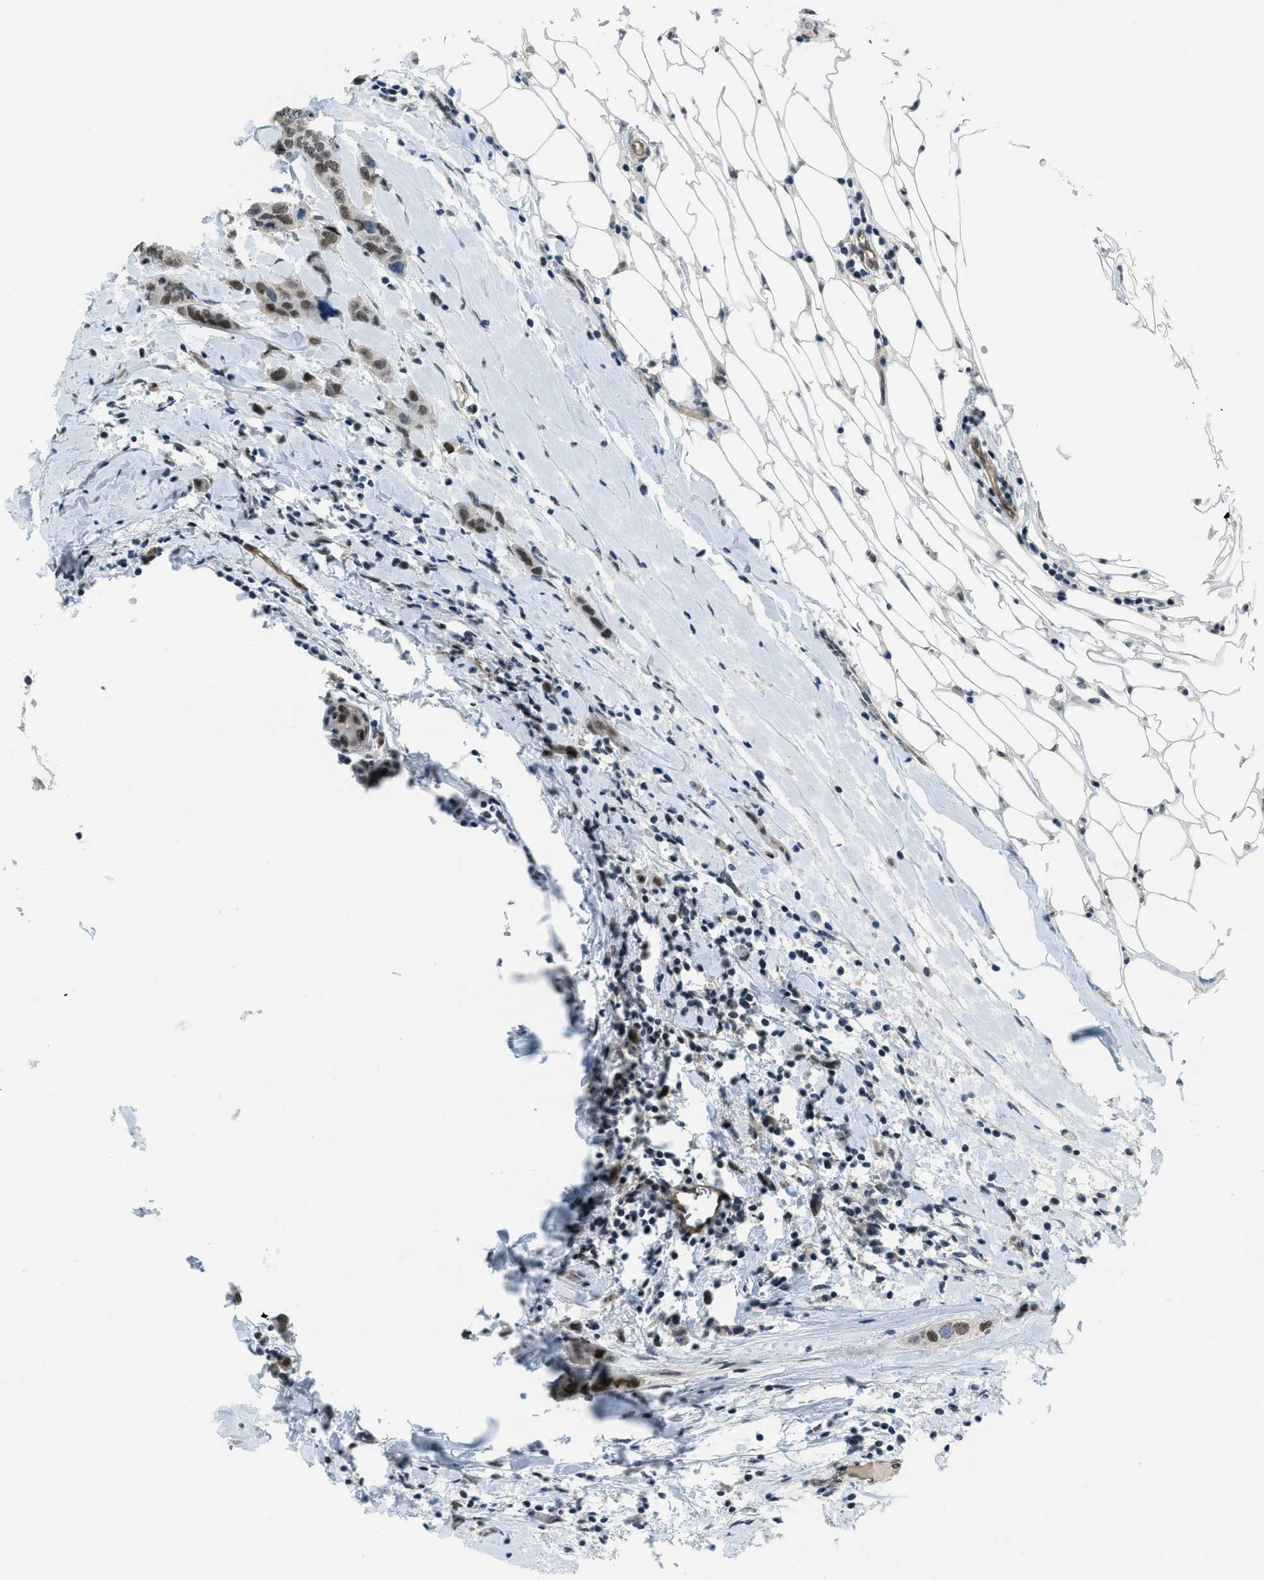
{"staining": {"intensity": "moderate", "quantity": "25%-75%", "location": "nuclear"}, "tissue": "breast cancer", "cell_type": "Tumor cells", "image_type": "cancer", "snomed": [{"axis": "morphology", "description": "Duct carcinoma"}, {"axis": "topography", "description": "Breast"}], "caption": "This is an image of IHC staining of breast cancer (infiltrating ductal carcinoma), which shows moderate positivity in the nuclear of tumor cells.", "gene": "KLF6", "patient": {"sex": "female", "age": 50}}